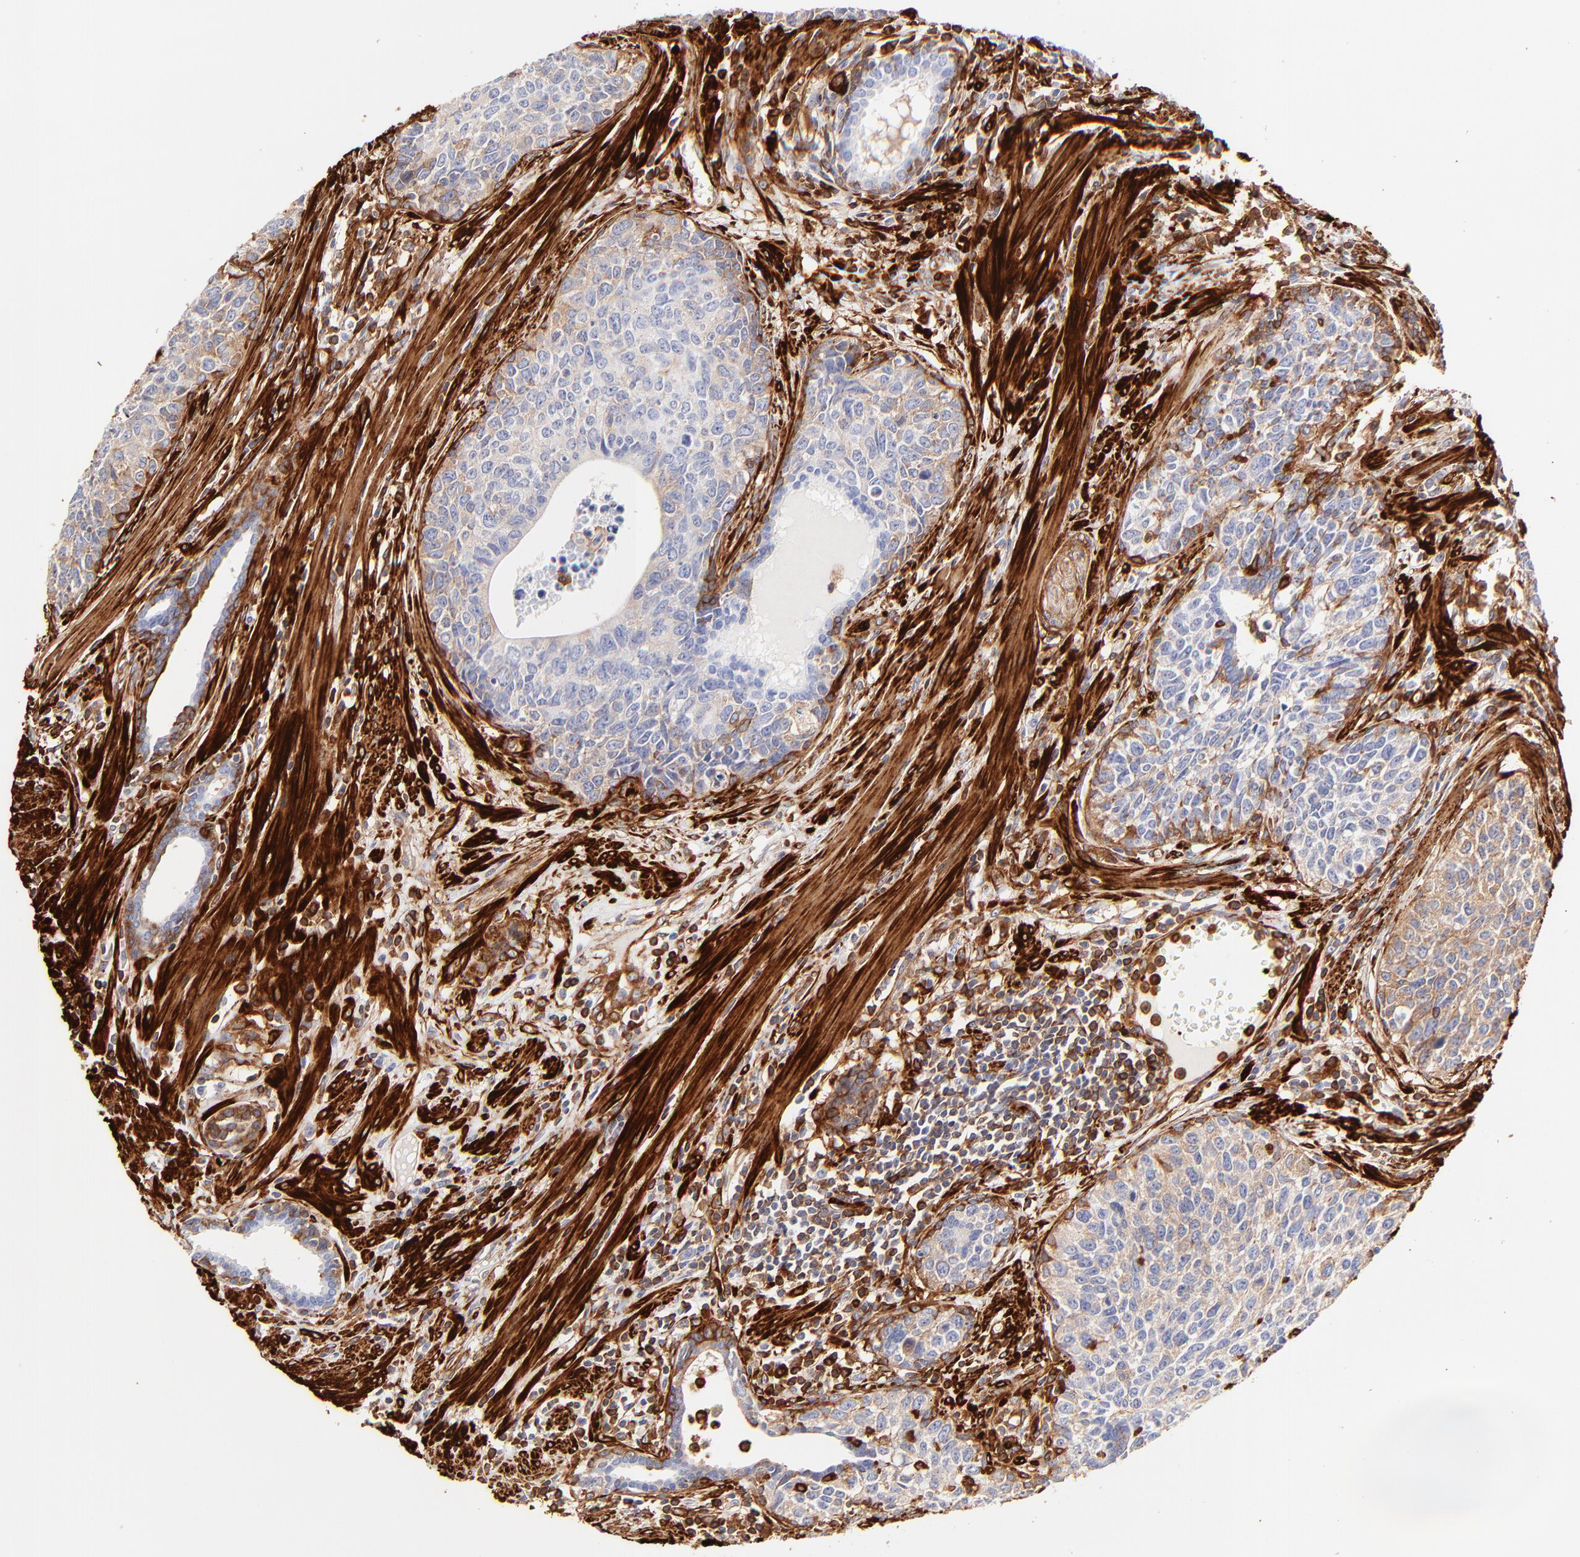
{"staining": {"intensity": "moderate", "quantity": ">75%", "location": "cytoplasmic/membranous"}, "tissue": "urothelial cancer", "cell_type": "Tumor cells", "image_type": "cancer", "snomed": [{"axis": "morphology", "description": "Urothelial carcinoma, High grade"}, {"axis": "topography", "description": "Urinary bladder"}], "caption": "Tumor cells demonstrate moderate cytoplasmic/membranous expression in about >75% of cells in urothelial carcinoma (high-grade).", "gene": "FLNA", "patient": {"sex": "male", "age": 81}}